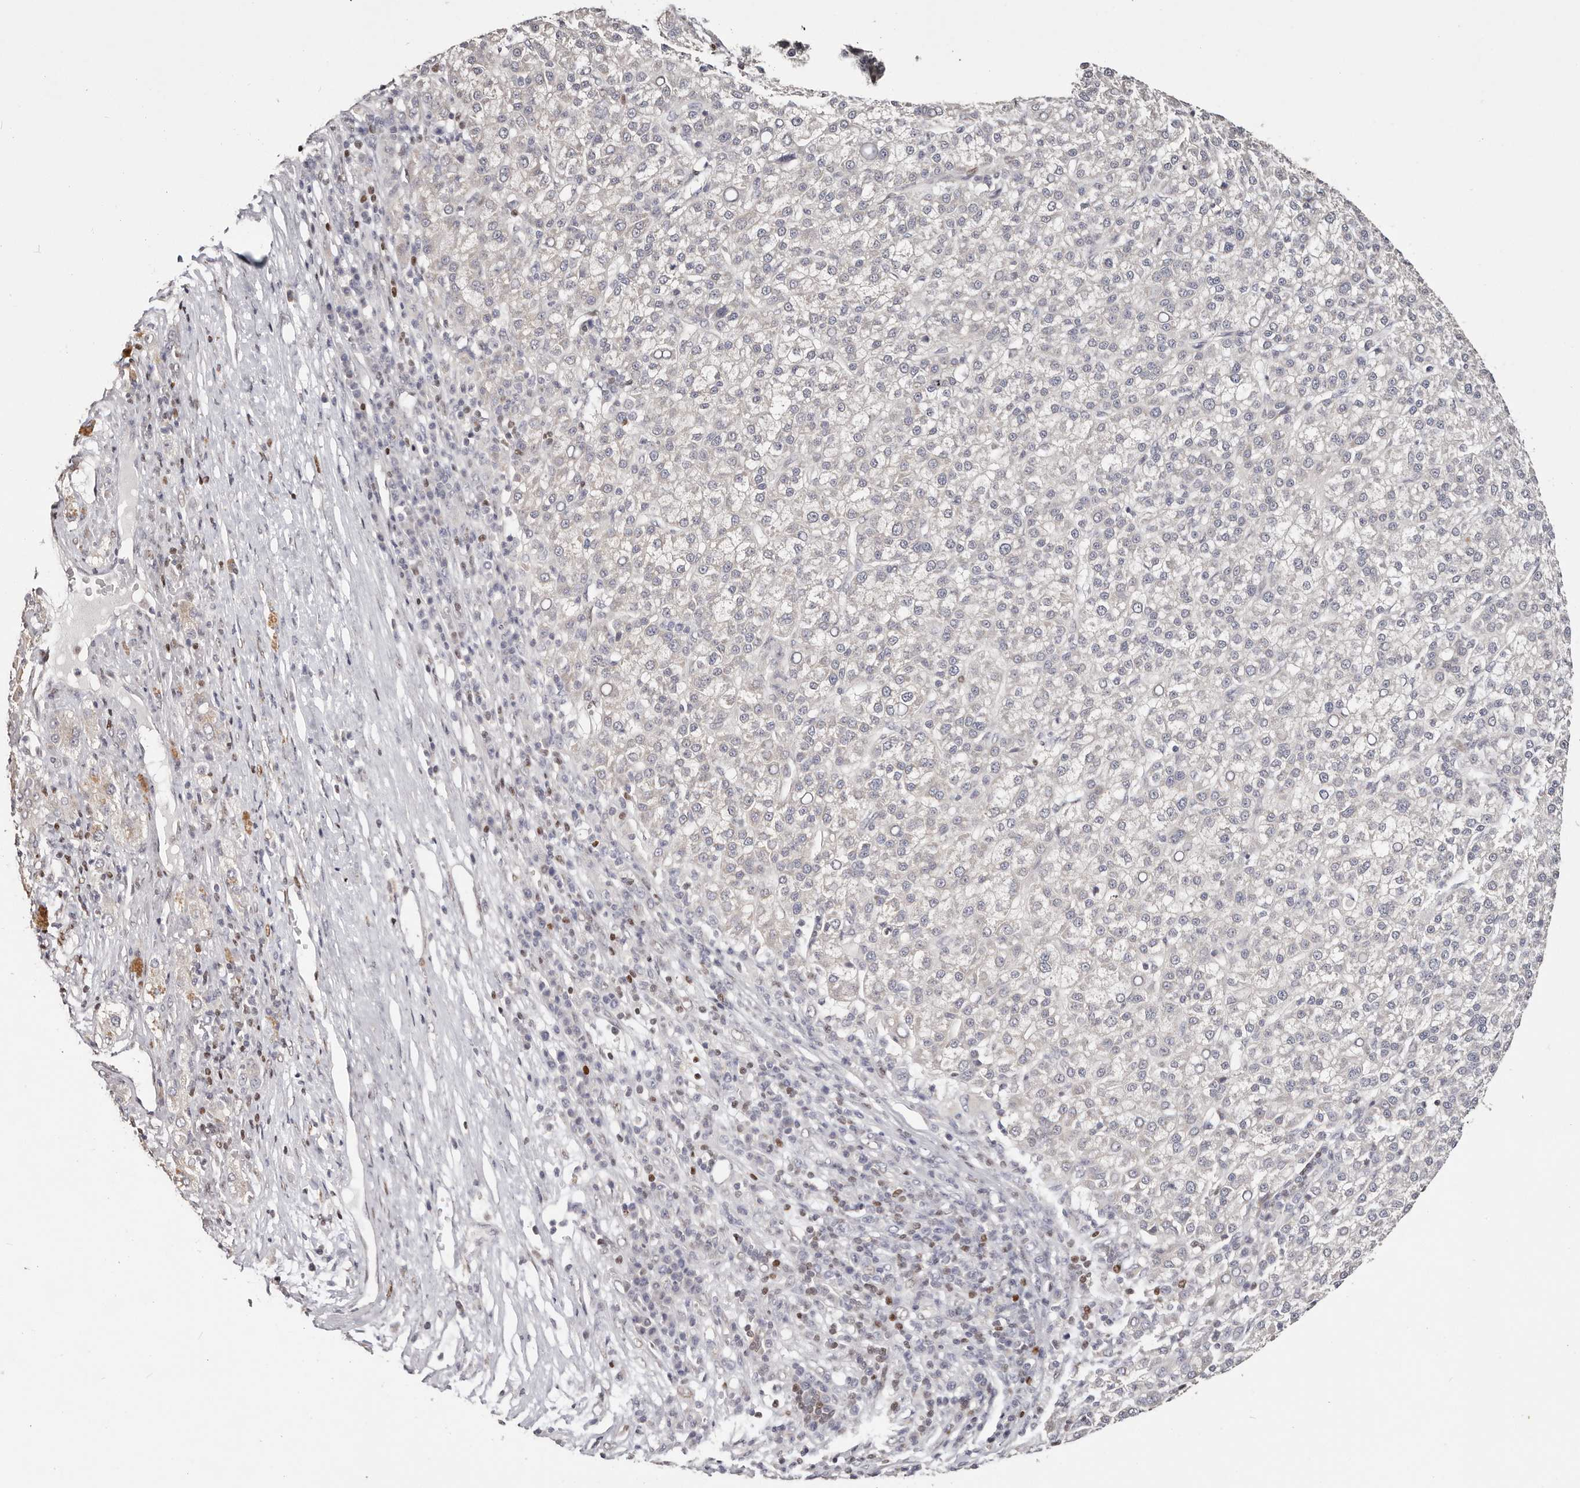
{"staining": {"intensity": "negative", "quantity": "none", "location": "none"}, "tissue": "liver cancer", "cell_type": "Tumor cells", "image_type": "cancer", "snomed": [{"axis": "morphology", "description": "Carcinoma, Hepatocellular, NOS"}, {"axis": "topography", "description": "Liver"}], "caption": "Human hepatocellular carcinoma (liver) stained for a protein using IHC exhibits no positivity in tumor cells.", "gene": "IQGAP3", "patient": {"sex": "female", "age": 58}}